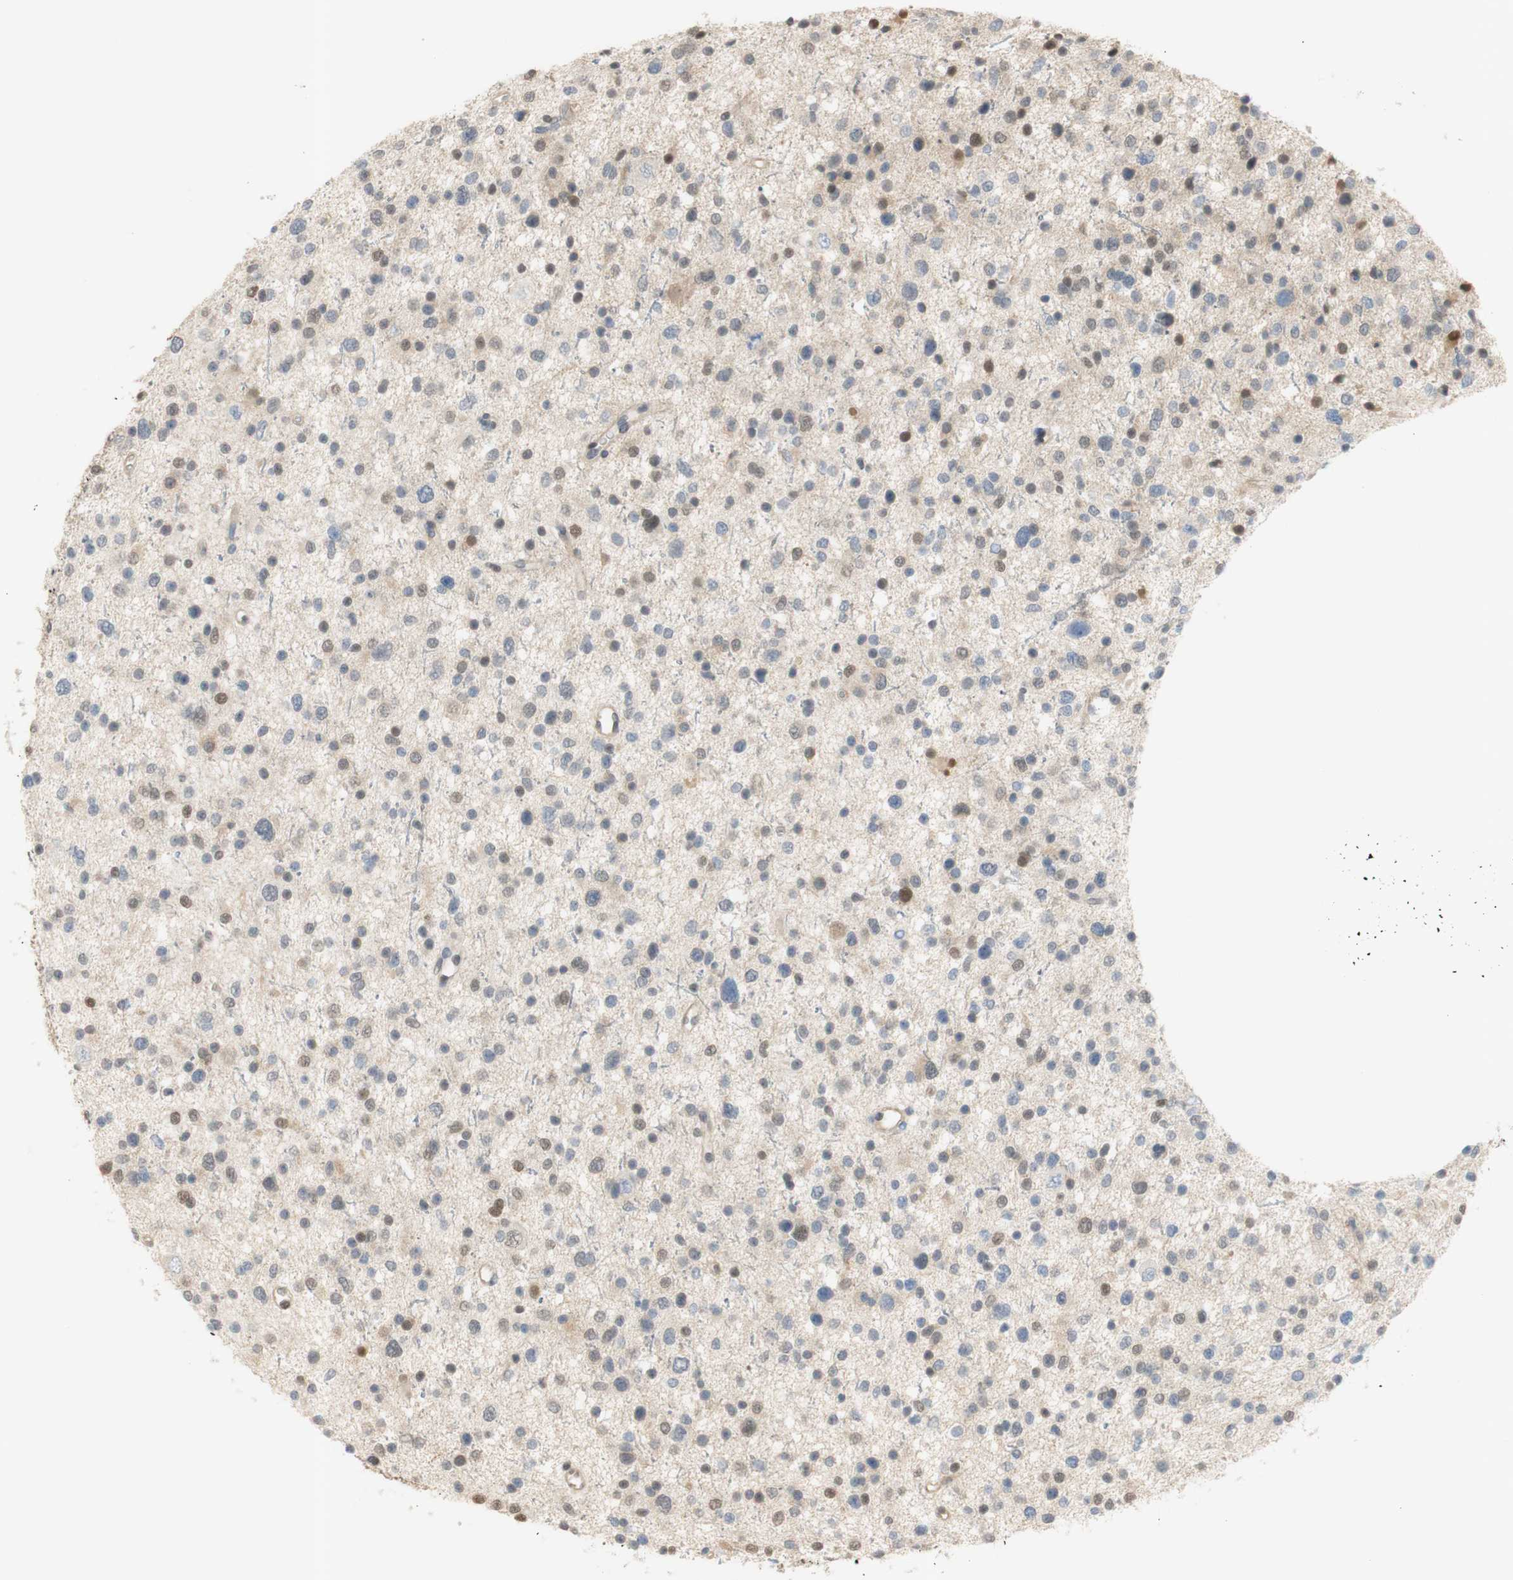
{"staining": {"intensity": "weak", "quantity": "<25%", "location": "nuclear"}, "tissue": "glioma", "cell_type": "Tumor cells", "image_type": "cancer", "snomed": [{"axis": "morphology", "description": "Glioma, malignant, Low grade"}, {"axis": "topography", "description": "Brain"}], "caption": "Protein analysis of malignant glioma (low-grade) exhibits no significant expression in tumor cells.", "gene": "NAP1L4", "patient": {"sex": "female", "age": 37}}